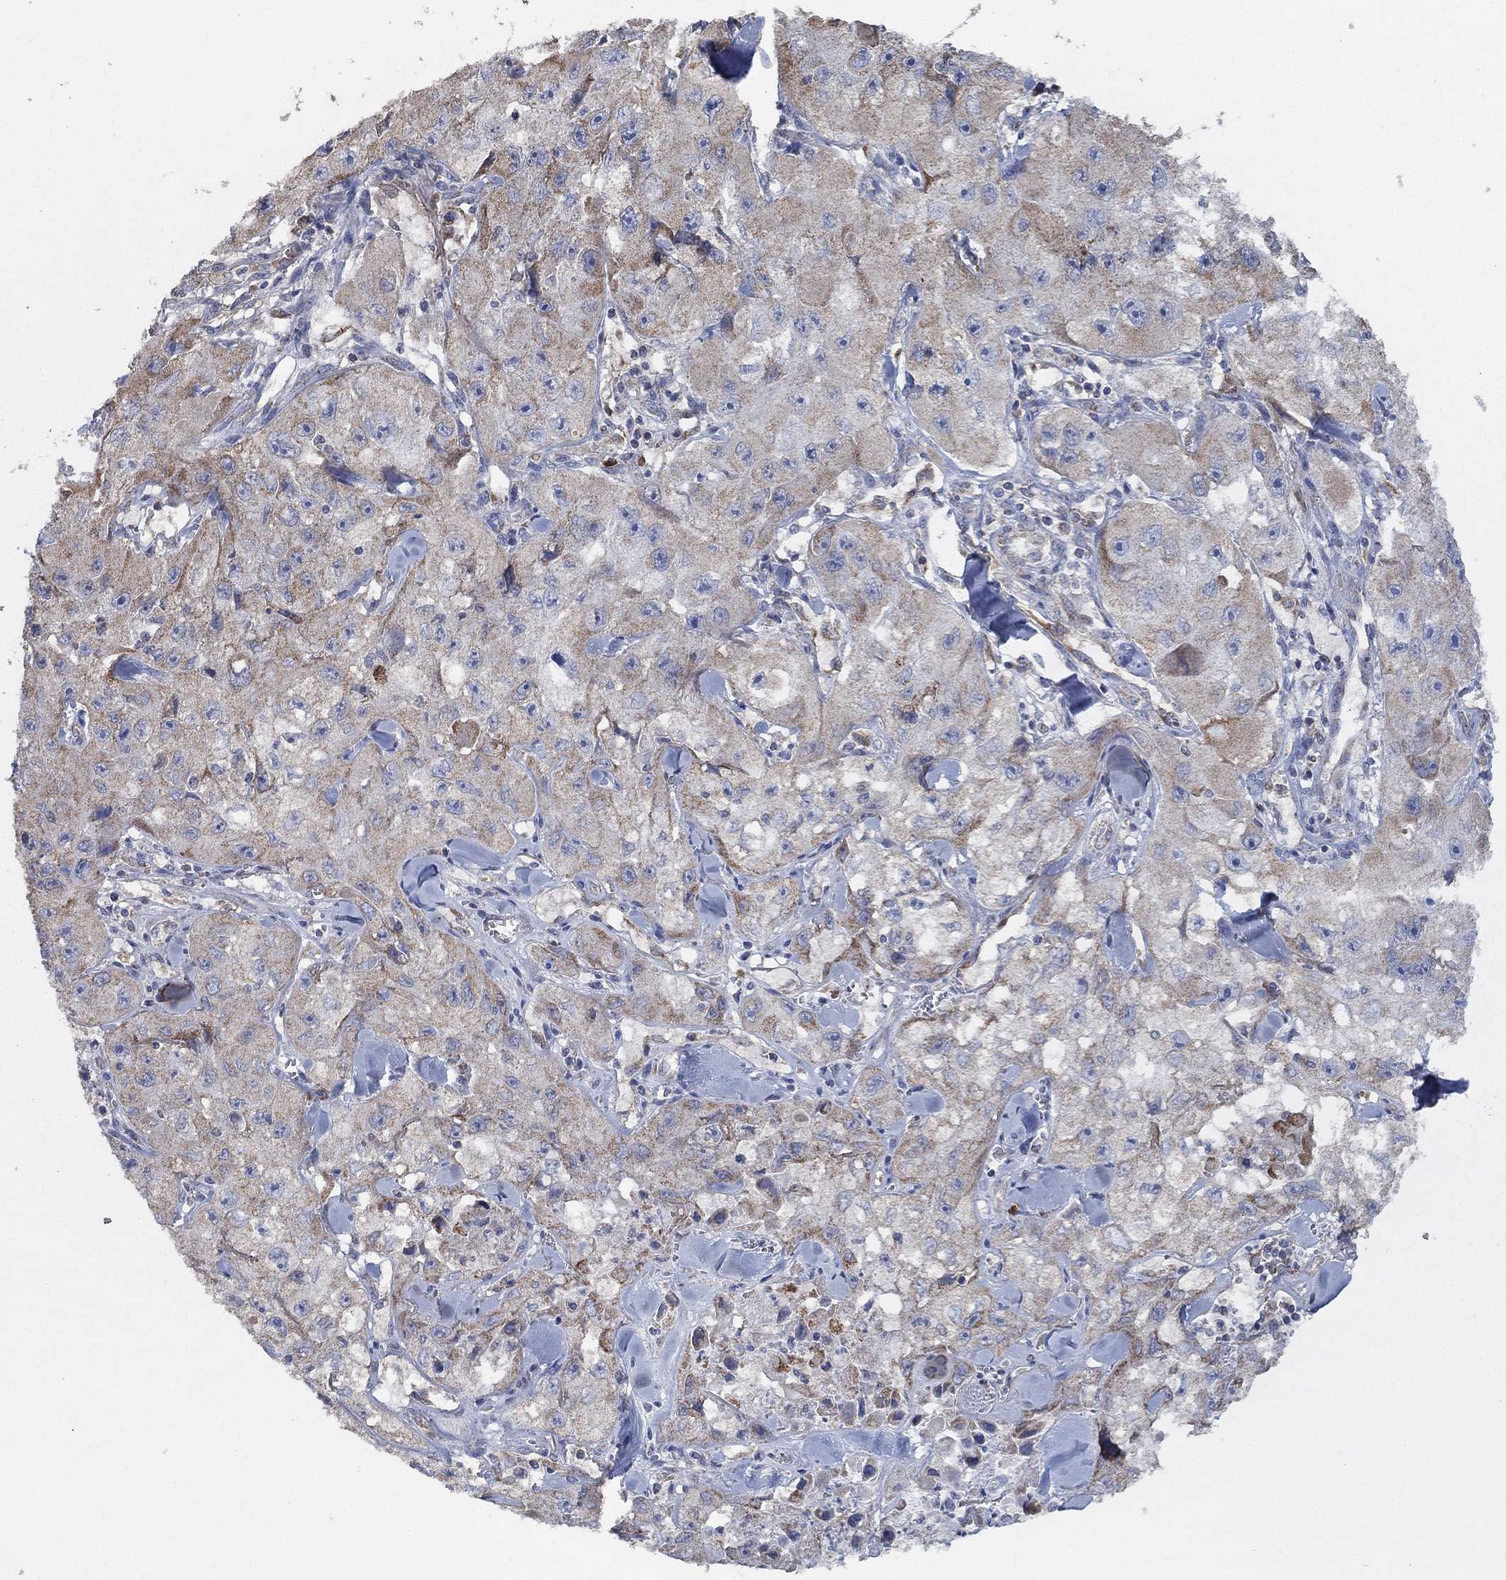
{"staining": {"intensity": "moderate", "quantity": "25%-75%", "location": "cytoplasmic/membranous"}, "tissue": "skin cancer", "cell_type": "Tumor cells", "image_type": "cancer", "snomed": [{"axis": "morphology", "description": "Squamous cell carcinoma, NOS"}, {"axis": "topography", "description": "Skin"}, {"axis": "topography", "description": "Subcutis"}], "caption": "IHC photomicrograph of neoplastic tissue: human skin cancer stained using IHC displays medium levels of moderate protein expression localized specifically in the cytoplasmic/membranous of tumor cells, appearing as a cytoplasmic/membranous brown color.", "gene": "HID1", "patient": {"sex": "male", "age": 73}}